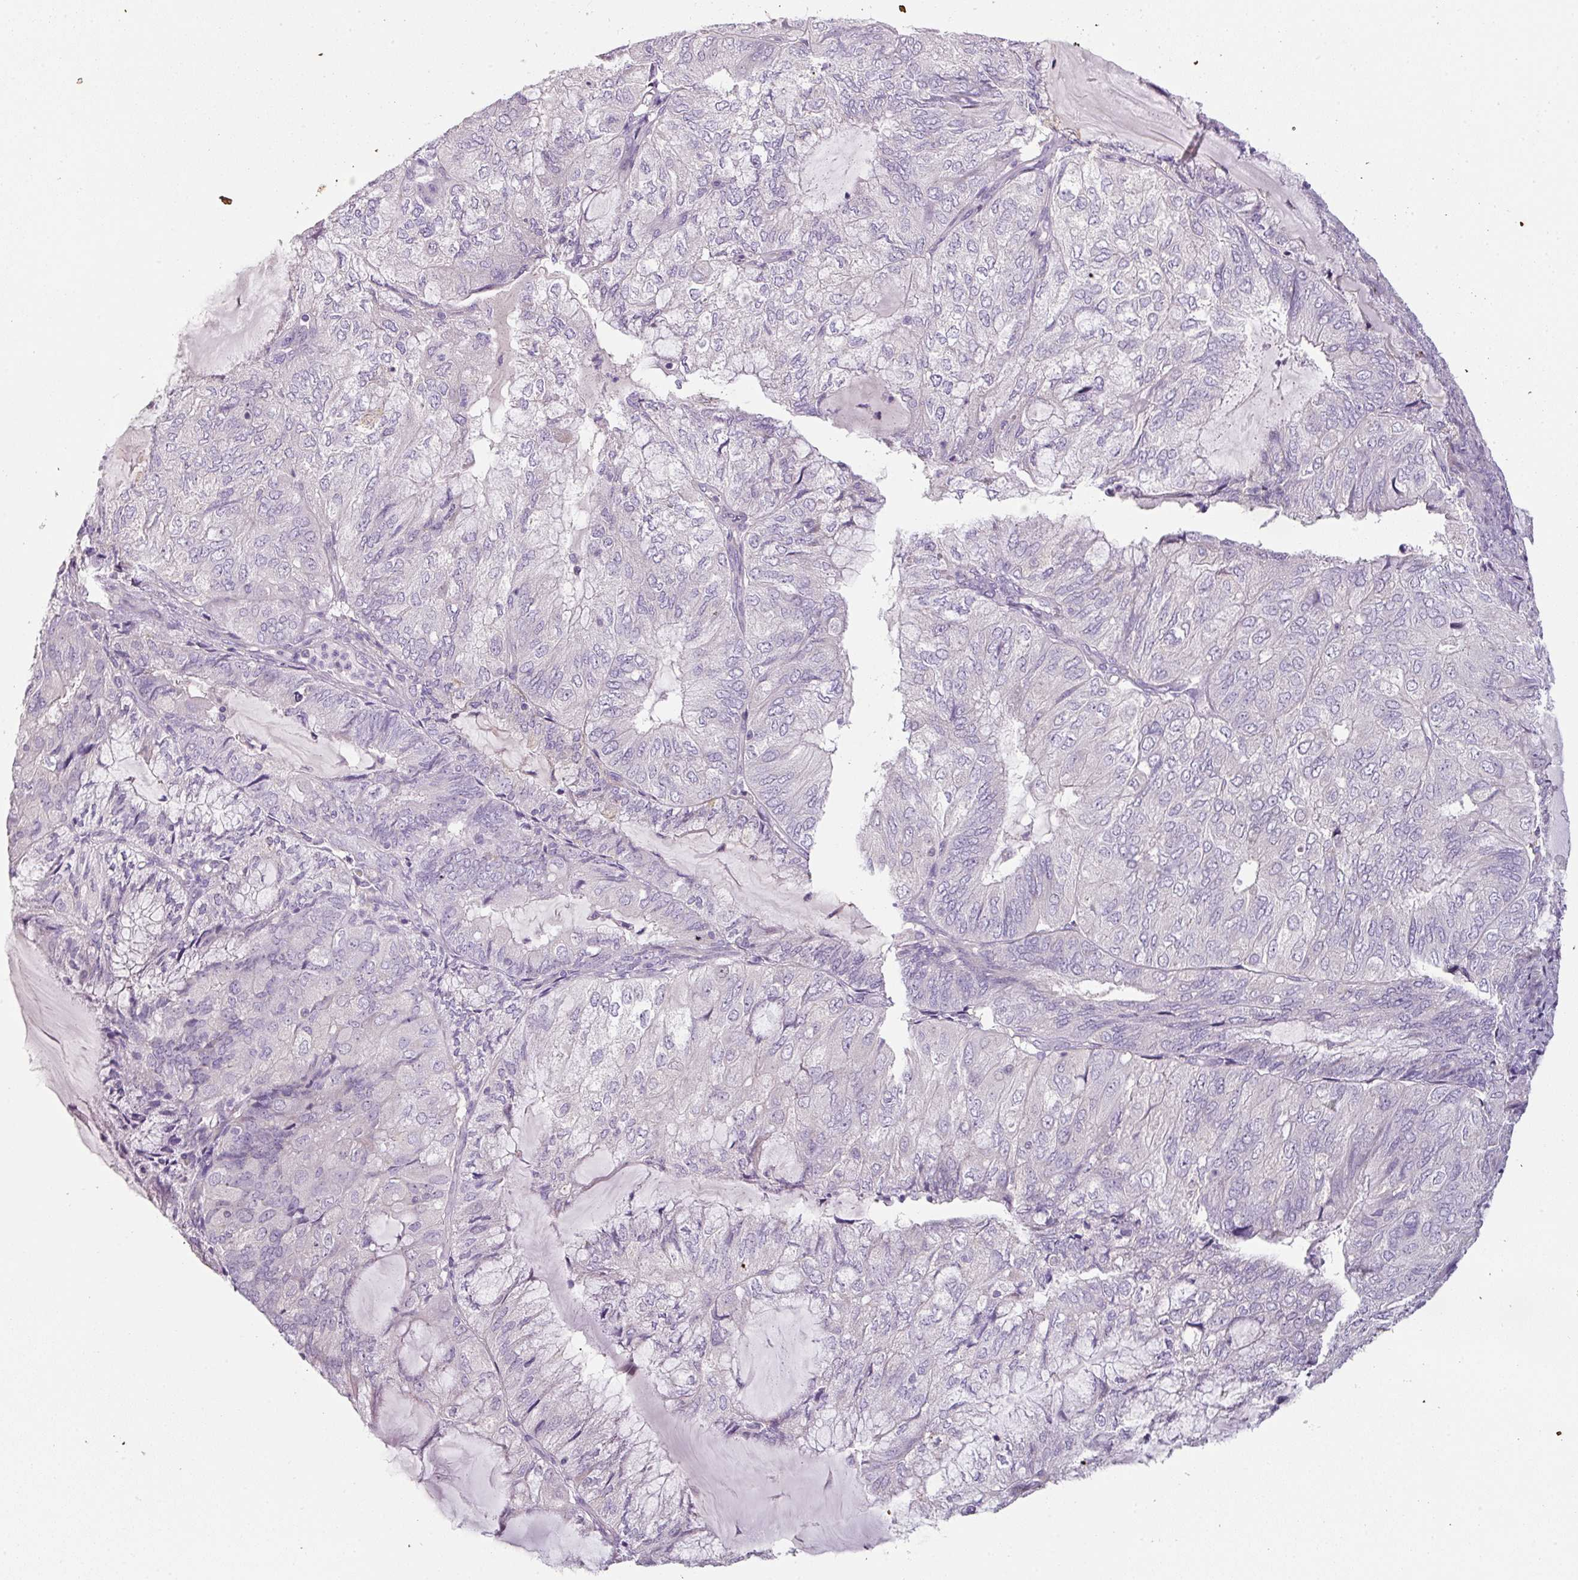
{"staining": {"intensity": "negative", "quantity": "none", "location": "none"}, "tissue": "endometrial cancer", "cell_type": "Tumor cells", "image_type": "cancer", "snomed": [{"axis": "morphology", "description": "Adenocarcinoma, NOS"}, {"axis": "topography", "description": "Endometrium"}], "caption": "High power microscopy image of an IHC histopathology image of endometrial cancer, revealing no significant staining in tumor cells. (DAB (3,3'-diaminobenzidine) IHC, high magnification).", "gene": "FHAD1", "patient": {"sex": "female", "age": 81}}